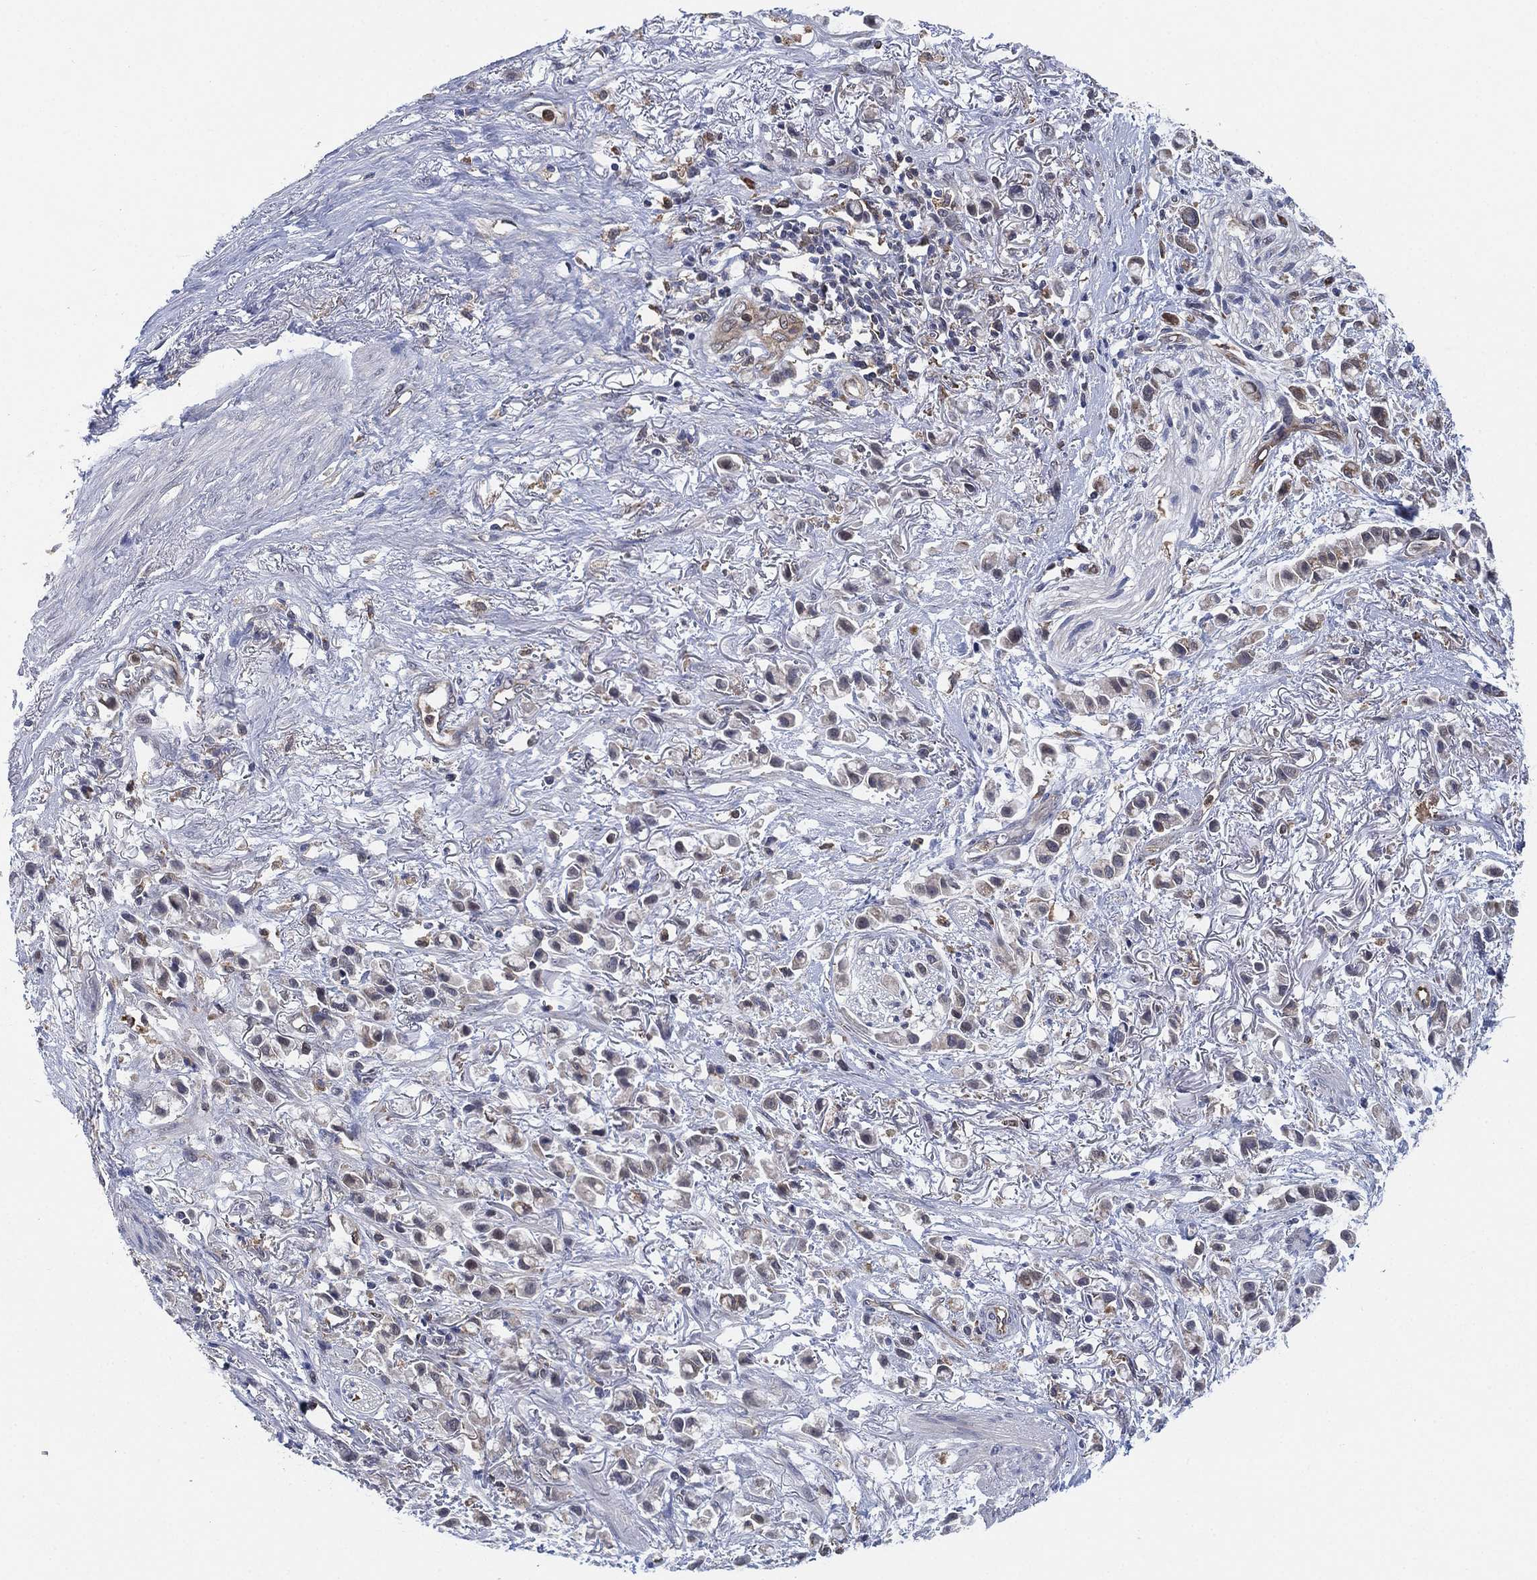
{"staining": {"intensity": "negative", "quantity": "none", "location": "none"}, "tissue": "stomach cancer", "cell_type": "Tumor cells", "image_type": "cancer", "snomed": [{"axis": "morphology", "description": "Adenocarcinoma, NOS"}, {"axis": "topography", "description": "Stomach"}], "caption": "This is an immunohistochemistry micrograph of human adenocarcinoma (stomach). There is no expression in tumor cells.", "gene": "FES", "patient": {"sex": "female", "age": 81}}